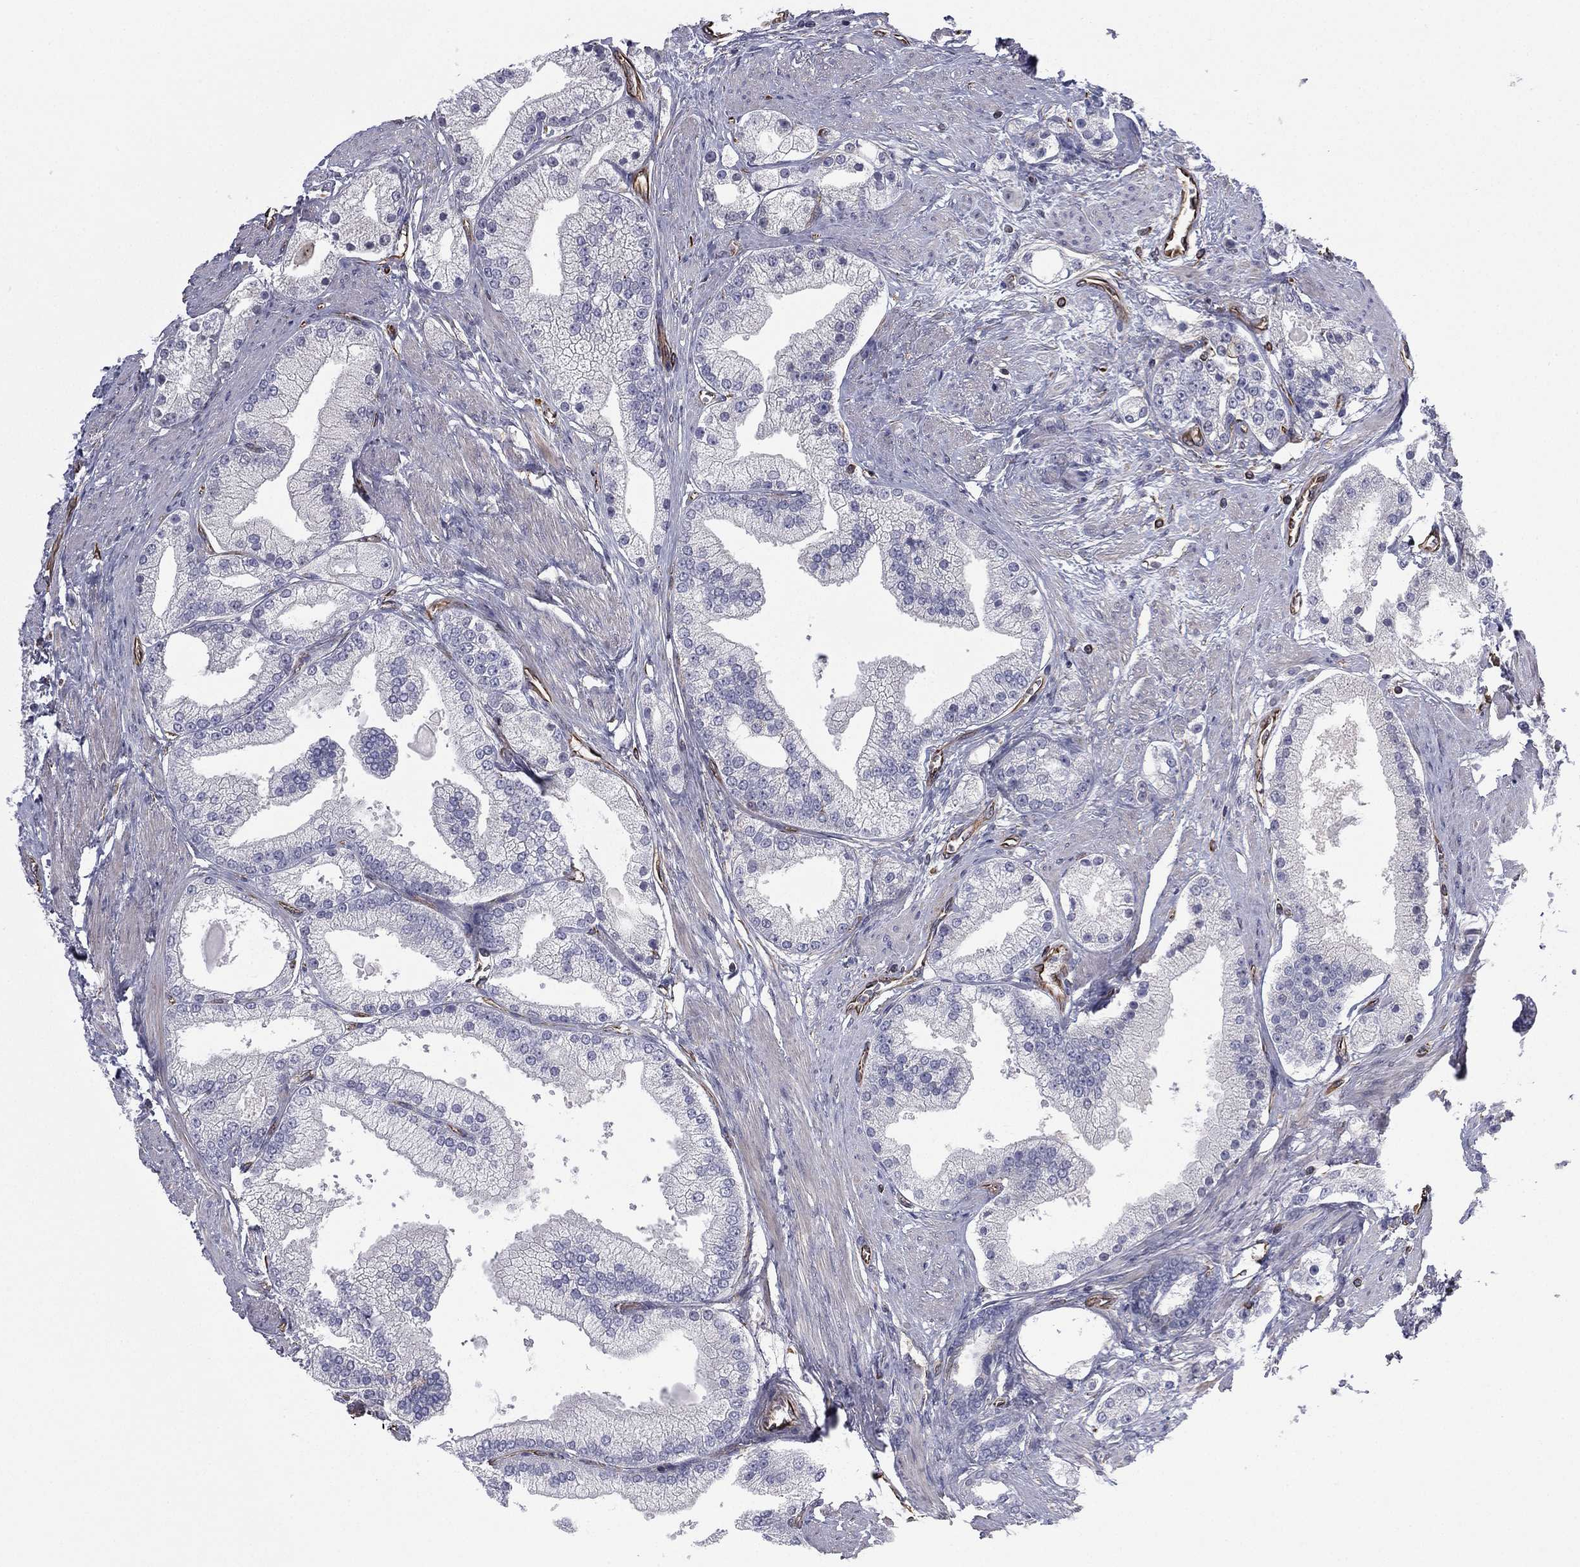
{"staining": {"intensity": "negative", "quantity": "none", "location": "none"}, "tissue": "prostate cancer", "cell_type": "Tumor cells", "image_type": "cancer", "snomed": [{"axis": "morphology", "description": "Adenocarcinoma, NOS"}, {"axis": "topography", "description": "Prostate and seminal vesicle, NOS"}, {"axis": "topography", "description": "Prostate"}], "caption": "An immunohistochemistry histopathology image of prostate cancer is shown. There is no staining in tumor cells of prostate cancer.", "gene": "SCUBE1", "patient": {"sex": "male", "age": 67}}